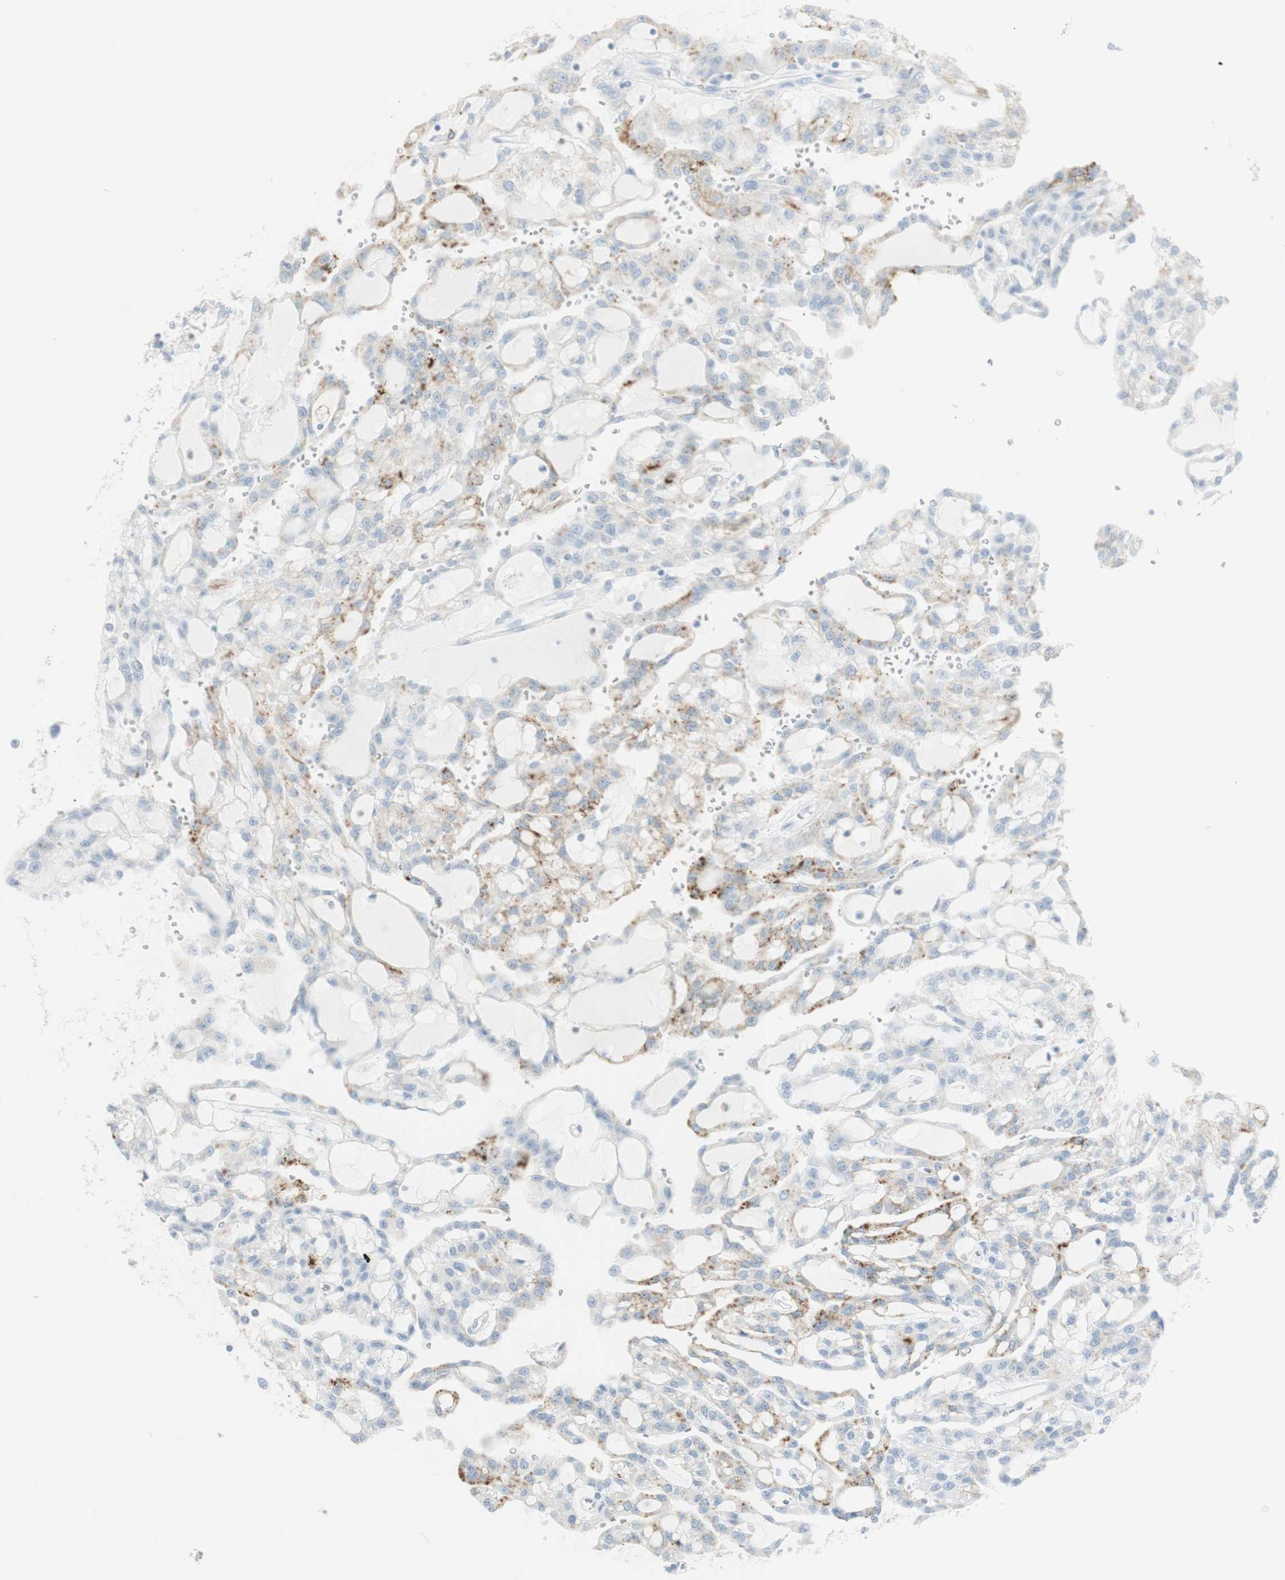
{"staining": {"intensity": "weak", "quantity": "25%-75%", "location": "cytoplasmic/membranous"}, "tissue": "renal cancer", "cell_type": "Tumor cells", "image_type": "cancer", "snomed": [{"axis": "morphology", "description": "Adenocarcinoma, NOS"}, {"axis": "topography", "description": "Kidney"}], "caption": "This photomicrograph reveals immunohistochemistry staining of renal cancer (adenocarcinoma), with low weak cytoplasmic/membranous positivity in about 25%-75% of tumor cells.", "gene": "NAPSA", "patient": {"sex": "male", "age": 63}}